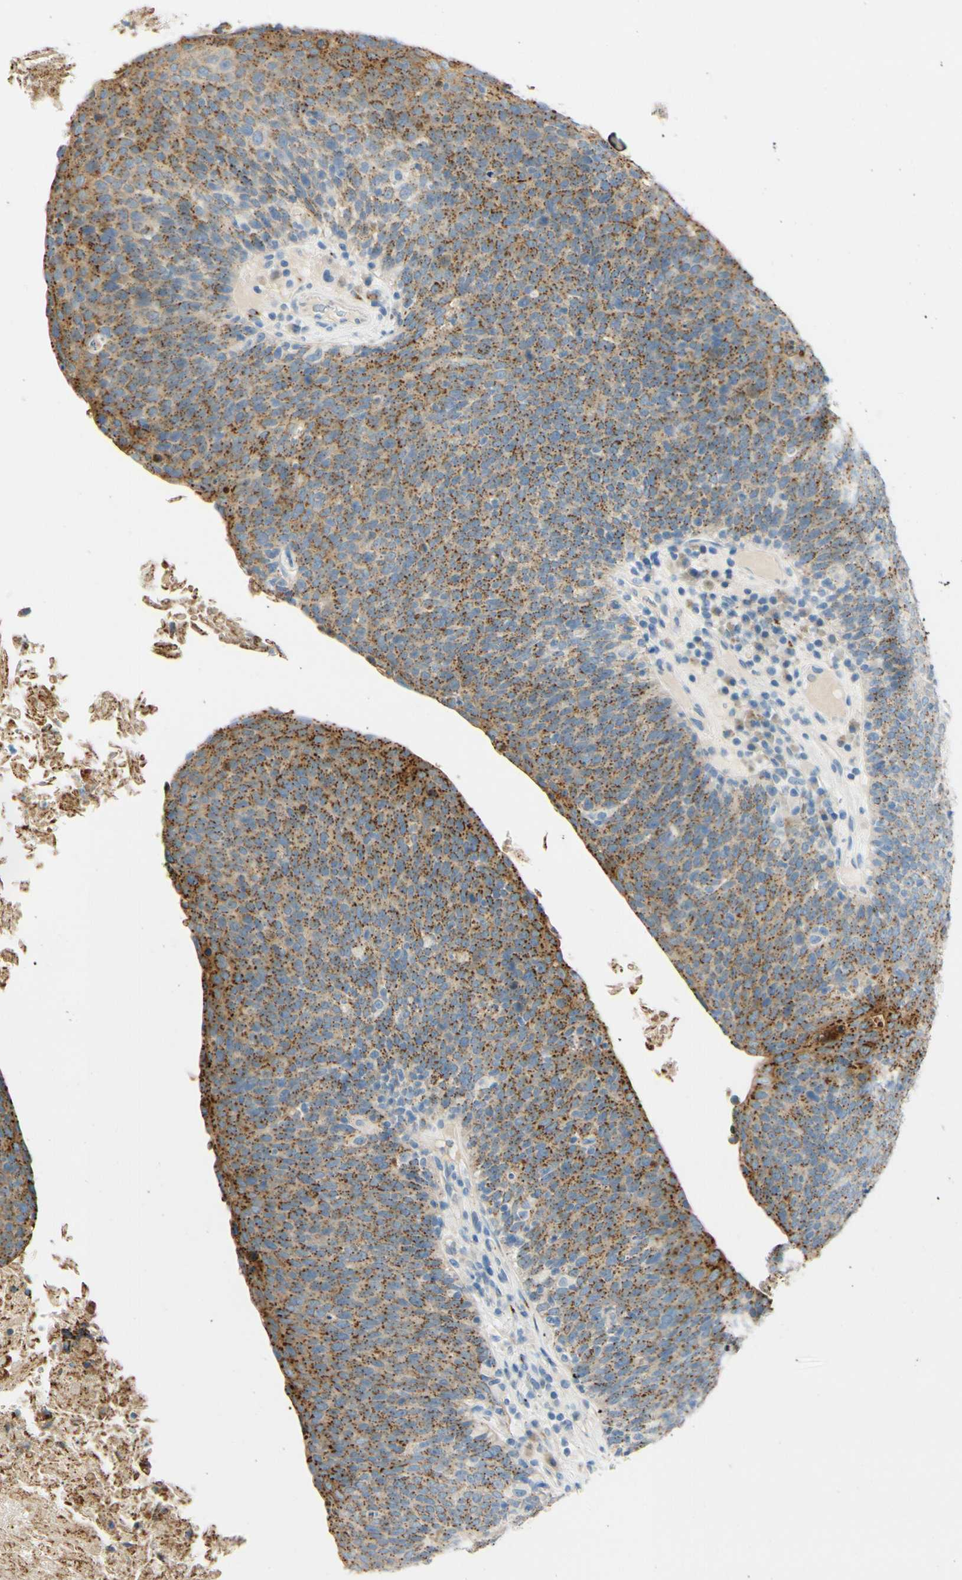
{"staining": {"intensity": "strong", "quantity": "25%-75%", "location": "cytoplasmic/membranous"}, "tissue": "head and neck cancer", "cell_type": "Tumor cells", "image_type": "cancer", "snomed": [{"axis": "morphology", "description": "Squamous cell carcinoma, NOS"}, {"axis": "morphology", "description": "Squamous cell carcinoma, metastatic, NOS"}, {"axis": "topography", "description": "Lymph node"}, {"axis": "topography", "description": "Head-Neck"}], "caption": "Immunohistochemical staining of head and neck cancer (squamous cell carcinoma) exhibits high levels of strong cytoplasmic/membranous protein positivity in about 25%-75% of tumor cells. Using DAB (3,3'-diaminobenzidine) (brown) and hematoxylin (blue) stains, captured at high magnification using brightfield microscopy.", "gene": "GALNT5", "patient": {"sex": "male", "age": 62}}